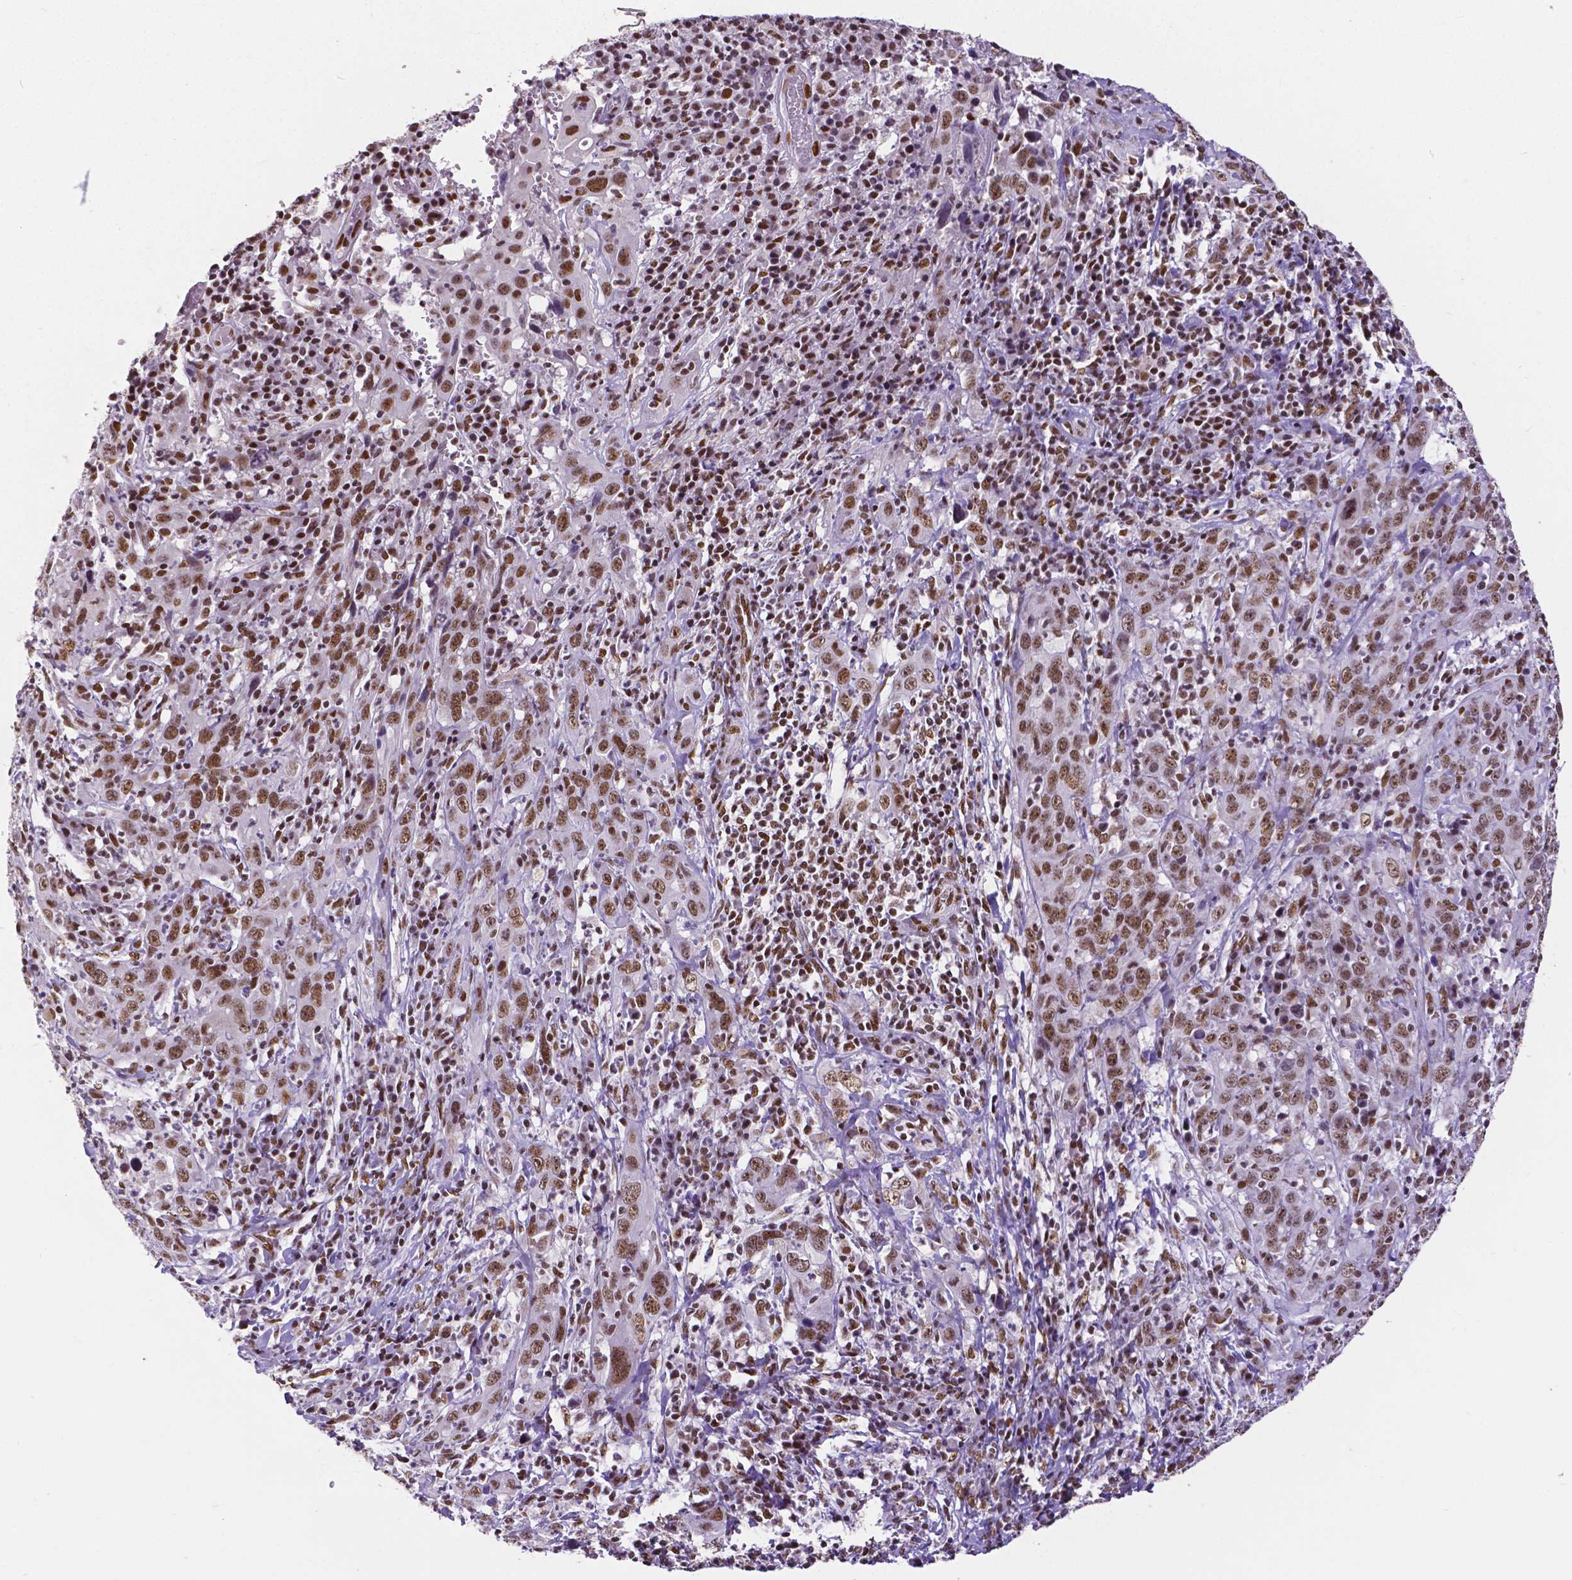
{"staining": {"intensity": "moderate", "quantity": ">75%", "location": "nuclear"}, "tissue": "cervical cancer", "cell_type": "Tumor cells", "image_type": "cancer", "snomed": [{"axis": "morphology", "description": "Squamous cell carcinoma, NOS"}, {"axis": "topography", "description": "Cervix"}], "caption": "An immunohistochemistry (IHC) micrograph of tumor tissue is shown. Protein staining in brown labels moderate nuclear positivity in cervical squamous cell carcinoma within tumor cells.", "gene": "ATRX", "patient": {"sex": "female", "age": 46}}